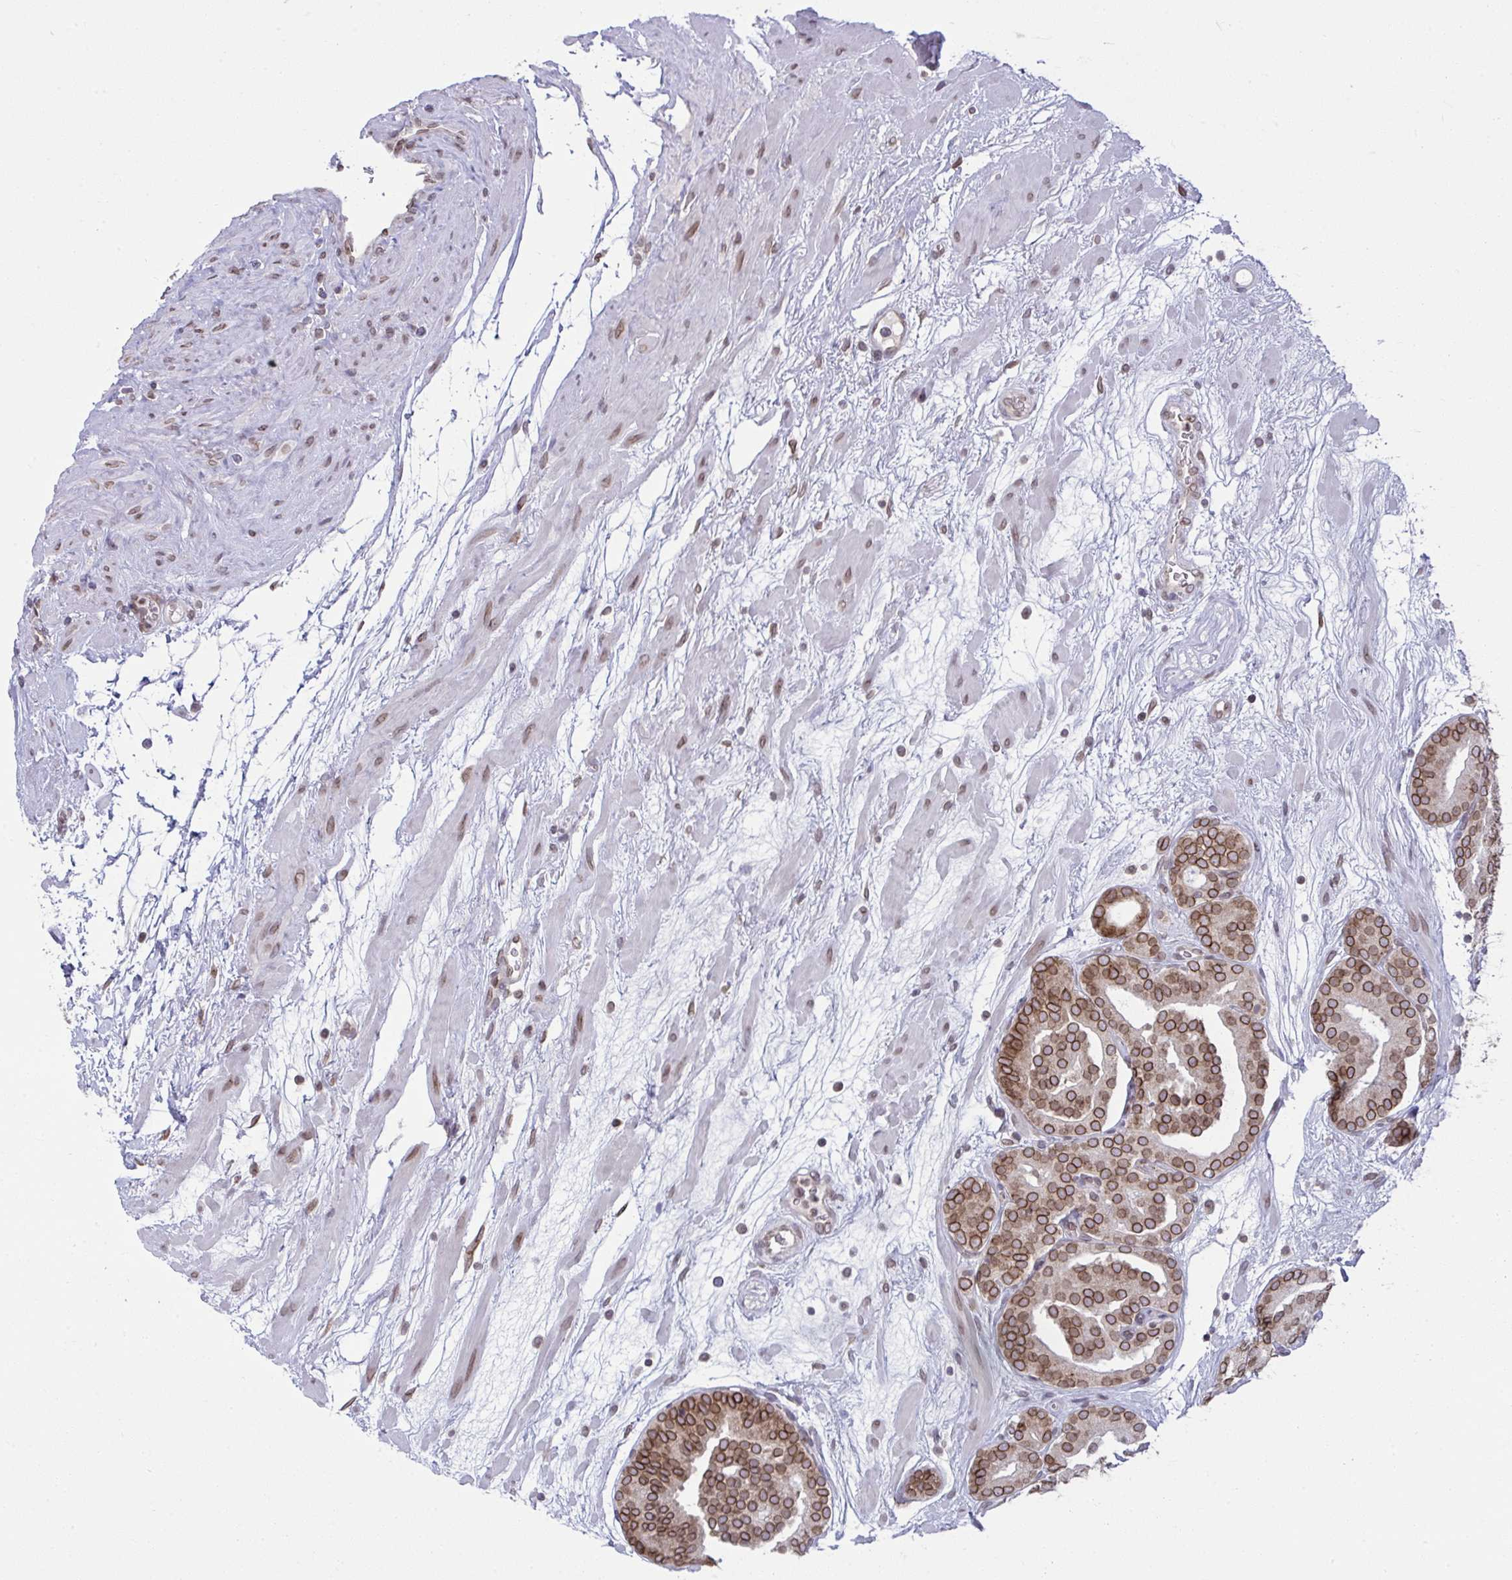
{"staining": {"intensity": "moderate", "quantity": ">75%", "location": "cytoplasmic/membranous,nuclear"}, "tissue": "prostate cancer", "cell_type": "Tumor cells", "image_type": "cancer", "snomed": [{"axis": "morphology", "description": "Adenocarcinoma, High grade"}, {"axis": "topography", "description": "Prostate"}], "caption": "Human prostate high-grade adenocarcinoma stained with a brown dye exhibits moderate cytoplasmic/membranous and nuclear positive positivity in about >75% of tumor cells.", "gene": "RANBP2", "patient": {"sex": "male", "age": 66}}